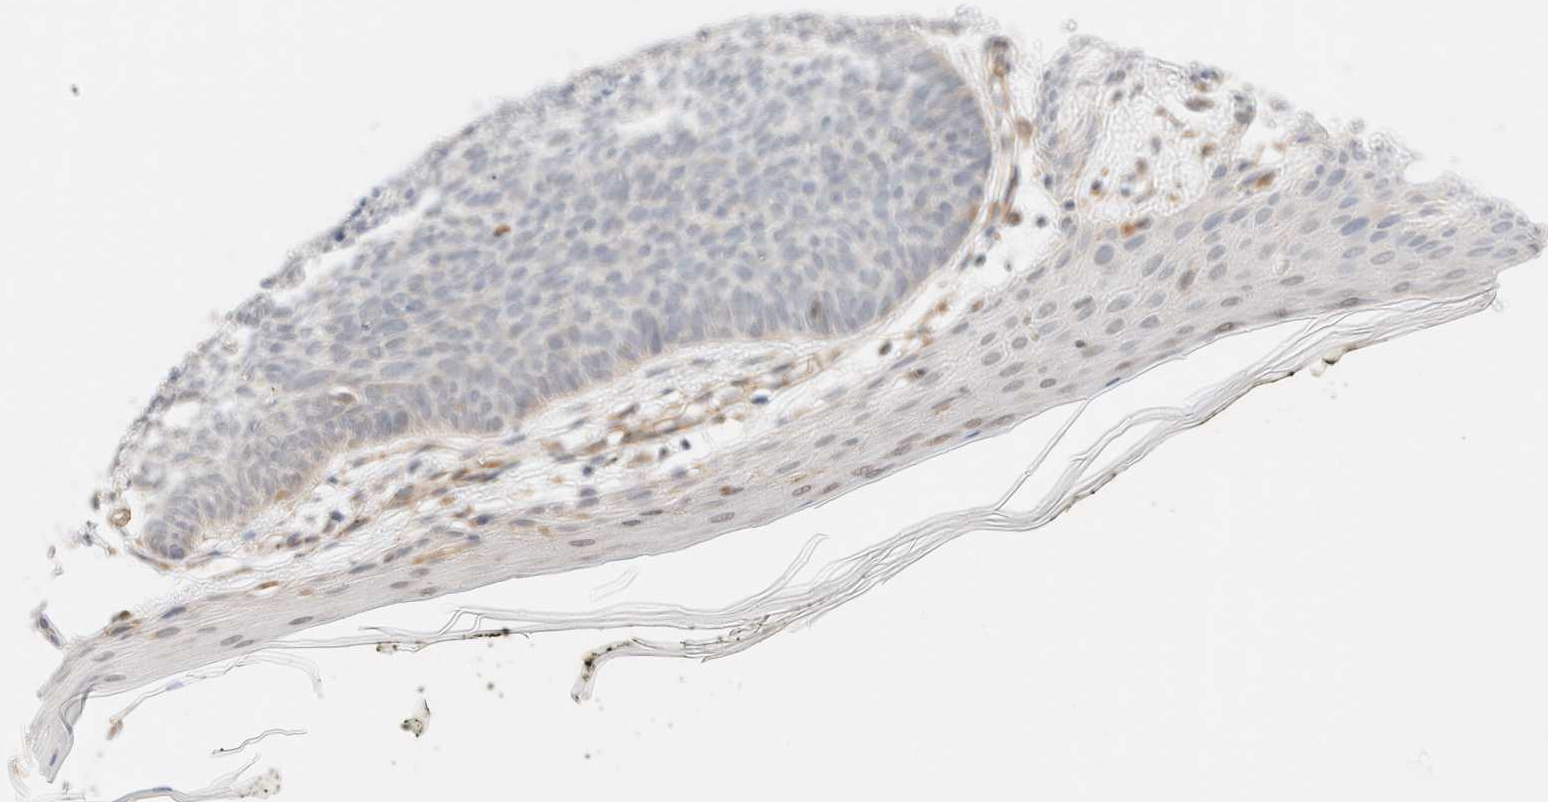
{"staining": {"intensity": "negative", "quantity": "none", "location": "none"}, "tissue": "skin cancer", "cell_type": "Tumor cells", "image_type": "cancer", "snomed": [{"axis": "morphology", "description": "Normal tissue, NOS"}, {"axis": "morphology", "description": "Basal cell carcinoma"}, {"axis": "topography", "description": "Skin"}], "caption": "A high-resolution photomicrograph shows immunohistochemistry staining of basal cell carcinoma (skin), which demonstrates no significant expression in tumor cells. The staining is performed using DAB brown chromogen with nuclei counter-stained in using hematoxylin.", "gene": "SYVN1", "patient": {"sex": "male", "age": 50}}